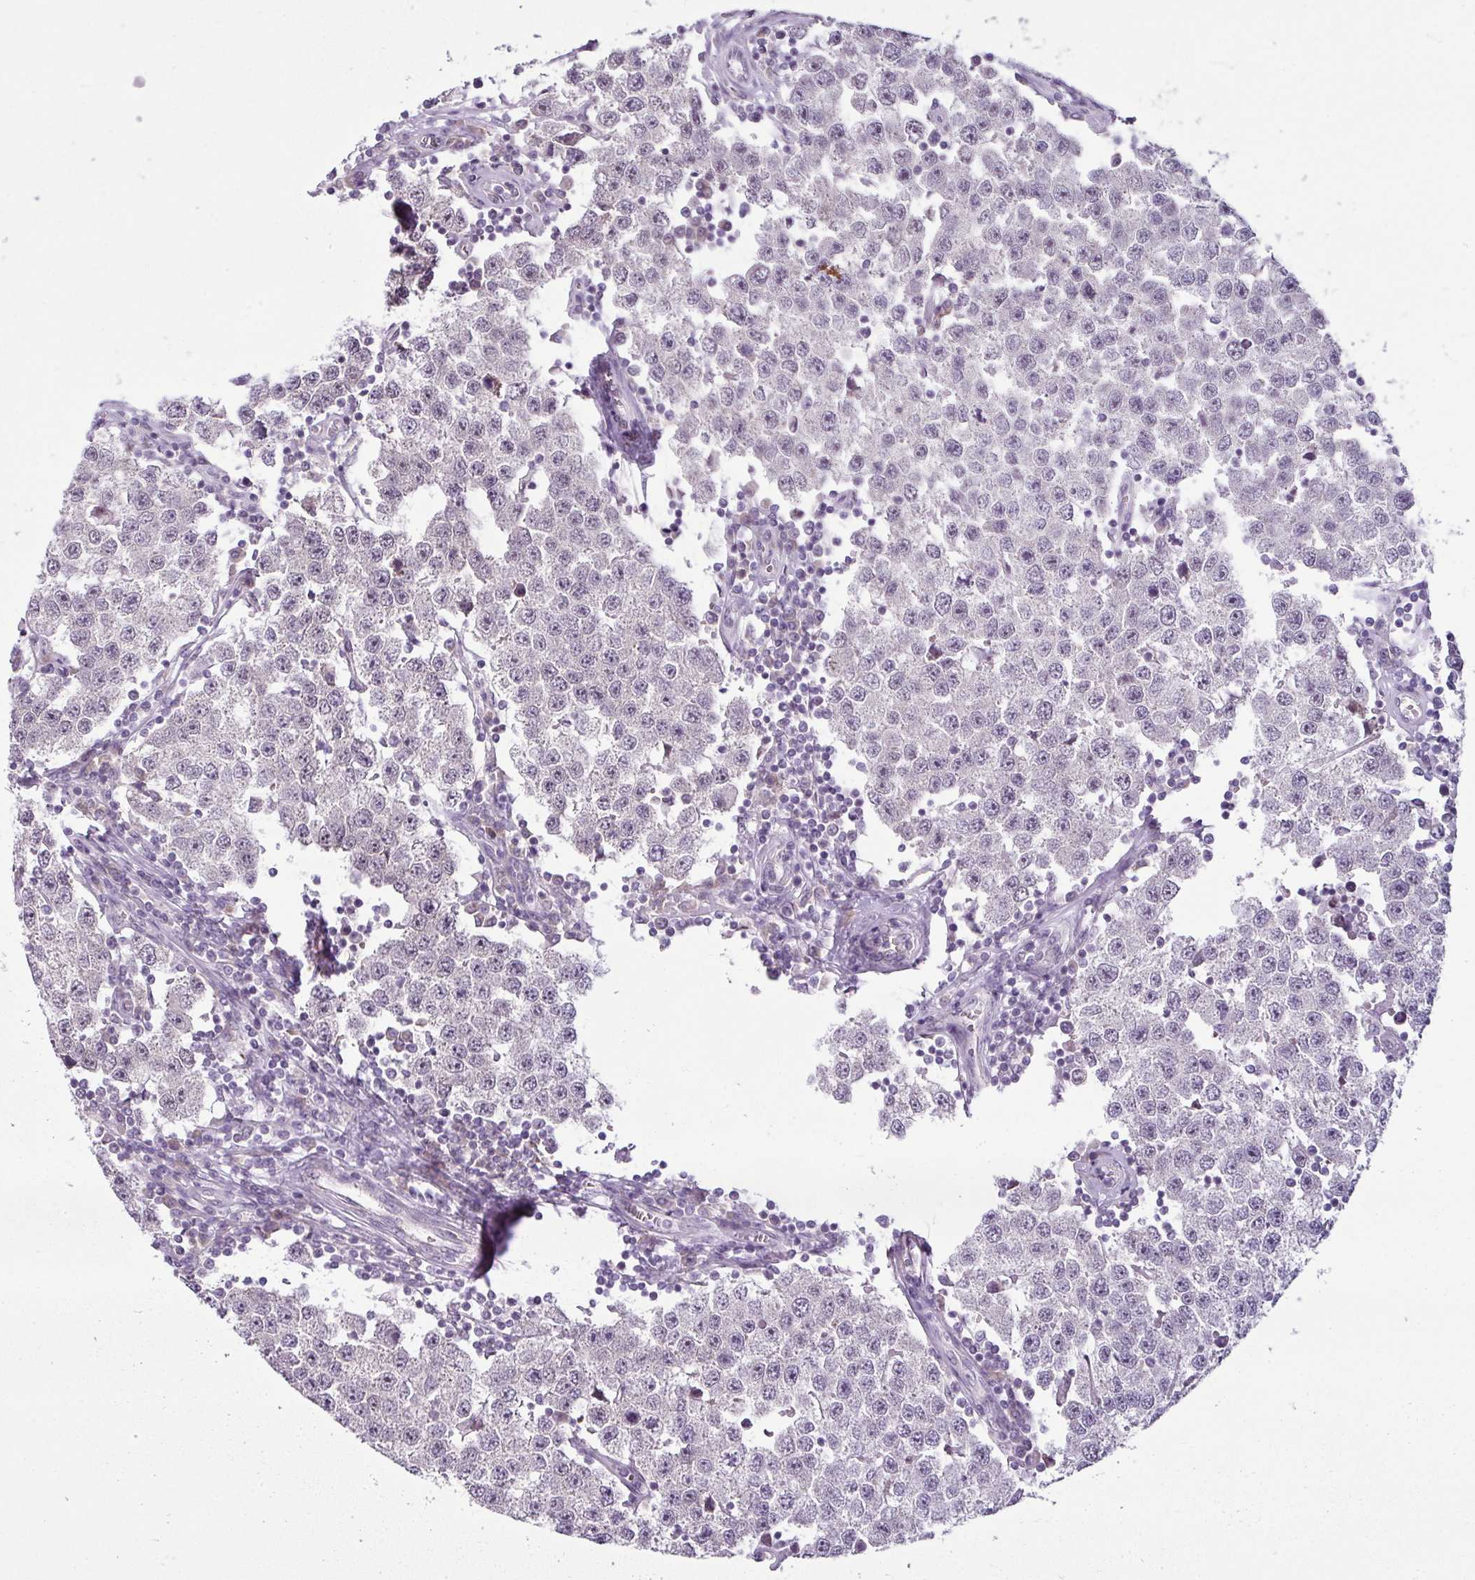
{"staining": {"intensity": "negative", "quantity": "none", "location": "none"}, "tissue": "testis cancer", "cell_type": "Tumor cells", "image_type": "cancer", "snomed": [{"axis": "morphology", "description": "Seminoma, NOS"}, {"axis": "topography", "description": "Testis"}], "caption": "Tumor cells show no significant protein staining in testis cancer (seminoma).", "gene": "OR52D1", "patient": {"sex": "male", "age": 34}}